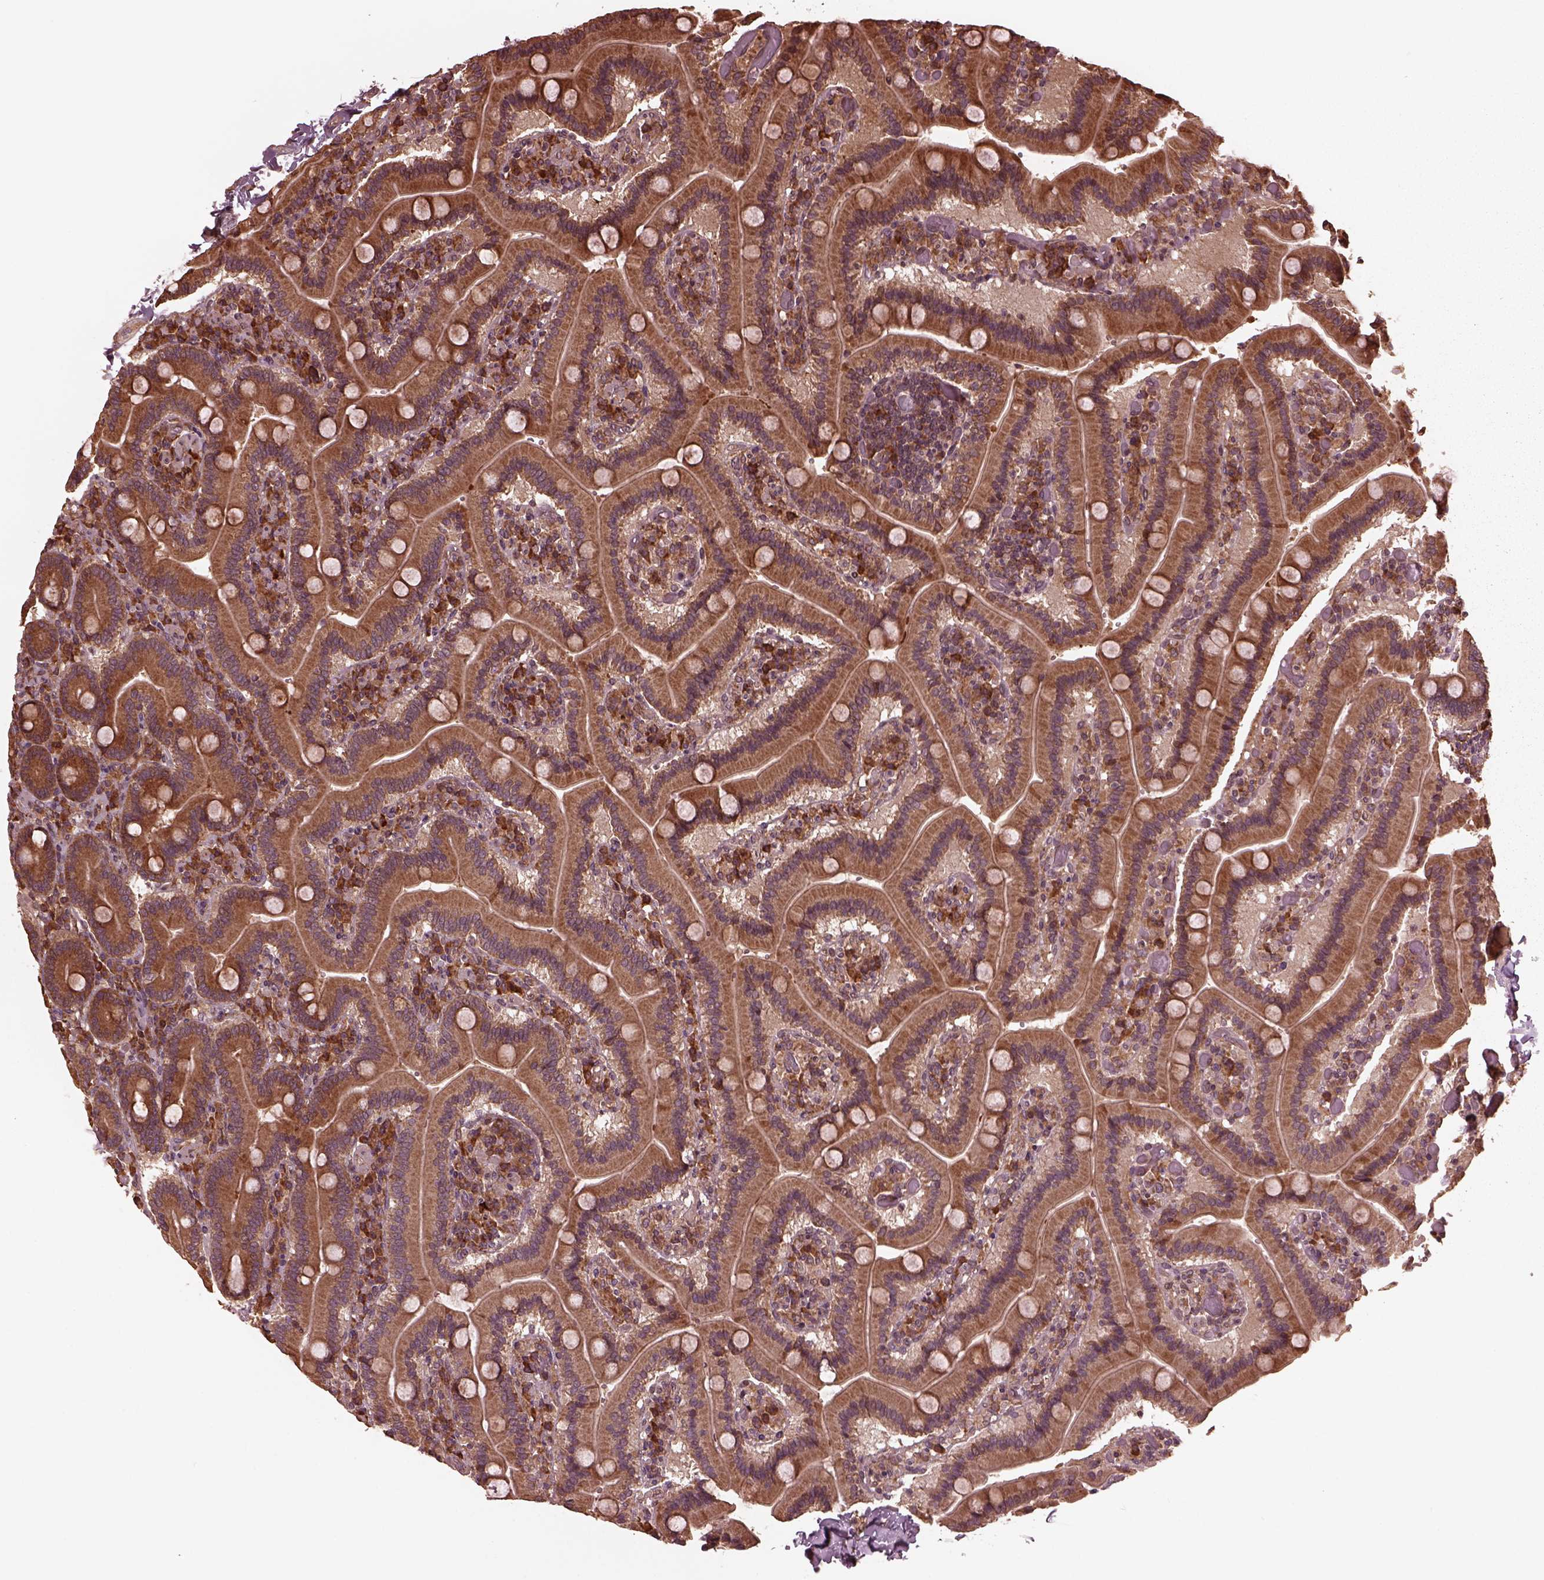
{"staining": {"intensity": "moderate", "quantity": ">75%", "location": "cytoplasmic/membranous"}, "tissue": "duodenum", "cell_type": "Glandular cells", "image_type": "normal", "snomed": [{"axis": "morphology", "description": "Normal tissue, NOS"}, {"axis": "topography", "description": "Duodenum"}], "caption": "A brown stain shows moderate cytoplasmic/membranous positivity of a protein in glandular cells of benign duodenum.", "gene": "ZNF292", "patient": {"sex": "female", "age": 62}}